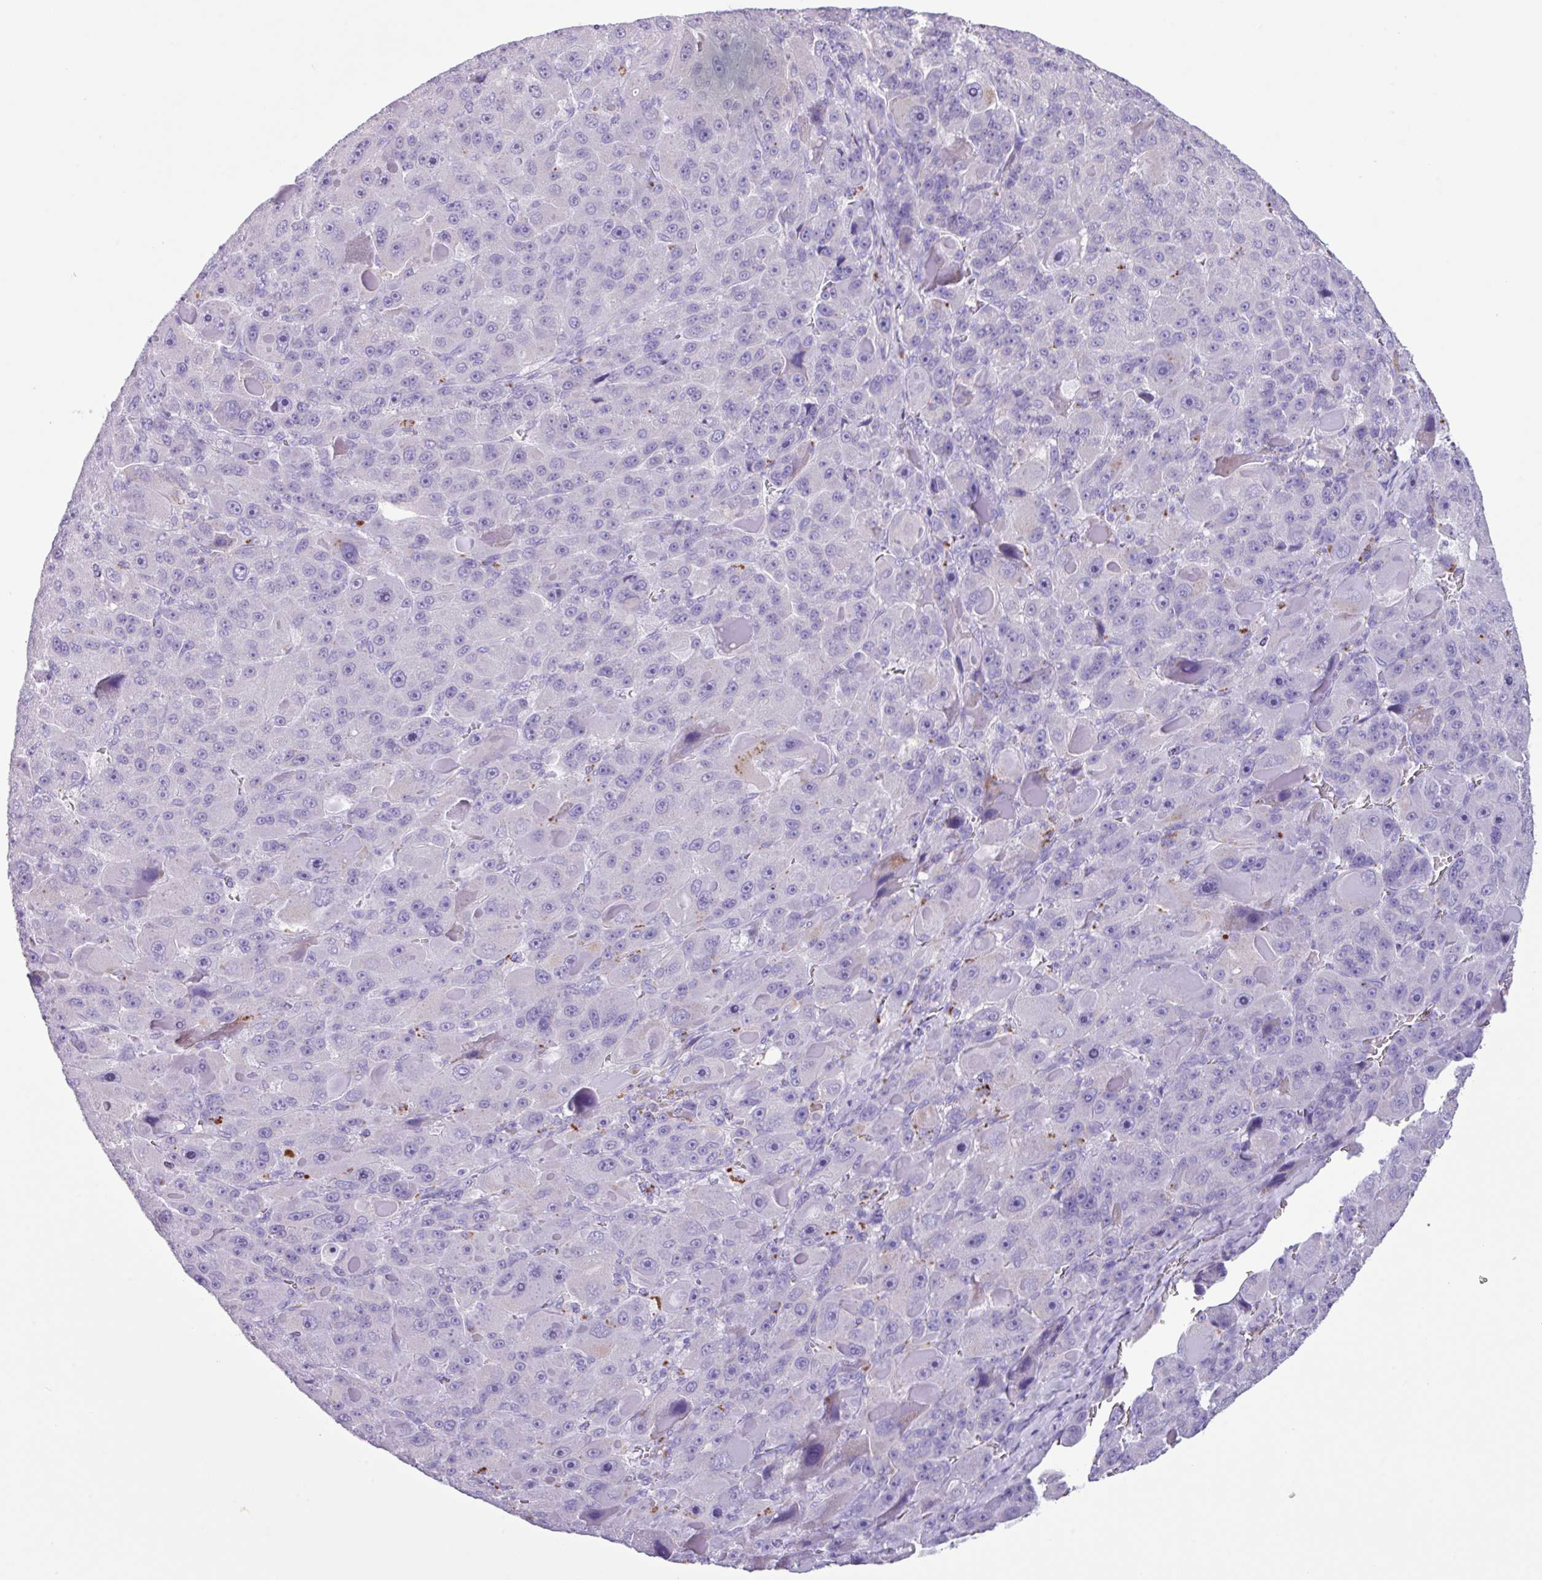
{"staining": {"intensity": "negative", "quantity": "none", "location": "none"}, "tissue": "liver cancer", "cell_type": "Tumor cells", "image_type": "cancer", "snomed": [{"axis": "morphology", "description": "Carcinoma, Hepatocellular, NOS"}, {"axis": "topography", "description": "Liver"}], "caption": "The micrograph shows no staining of tumor cells in liver cancer (hepatocellular carcinoma). (Brightfield microscopy of DAB immunohistochemistry at high magnification).", "gene": "AGO3", "patient": {"sex": "male", "age": 76}}